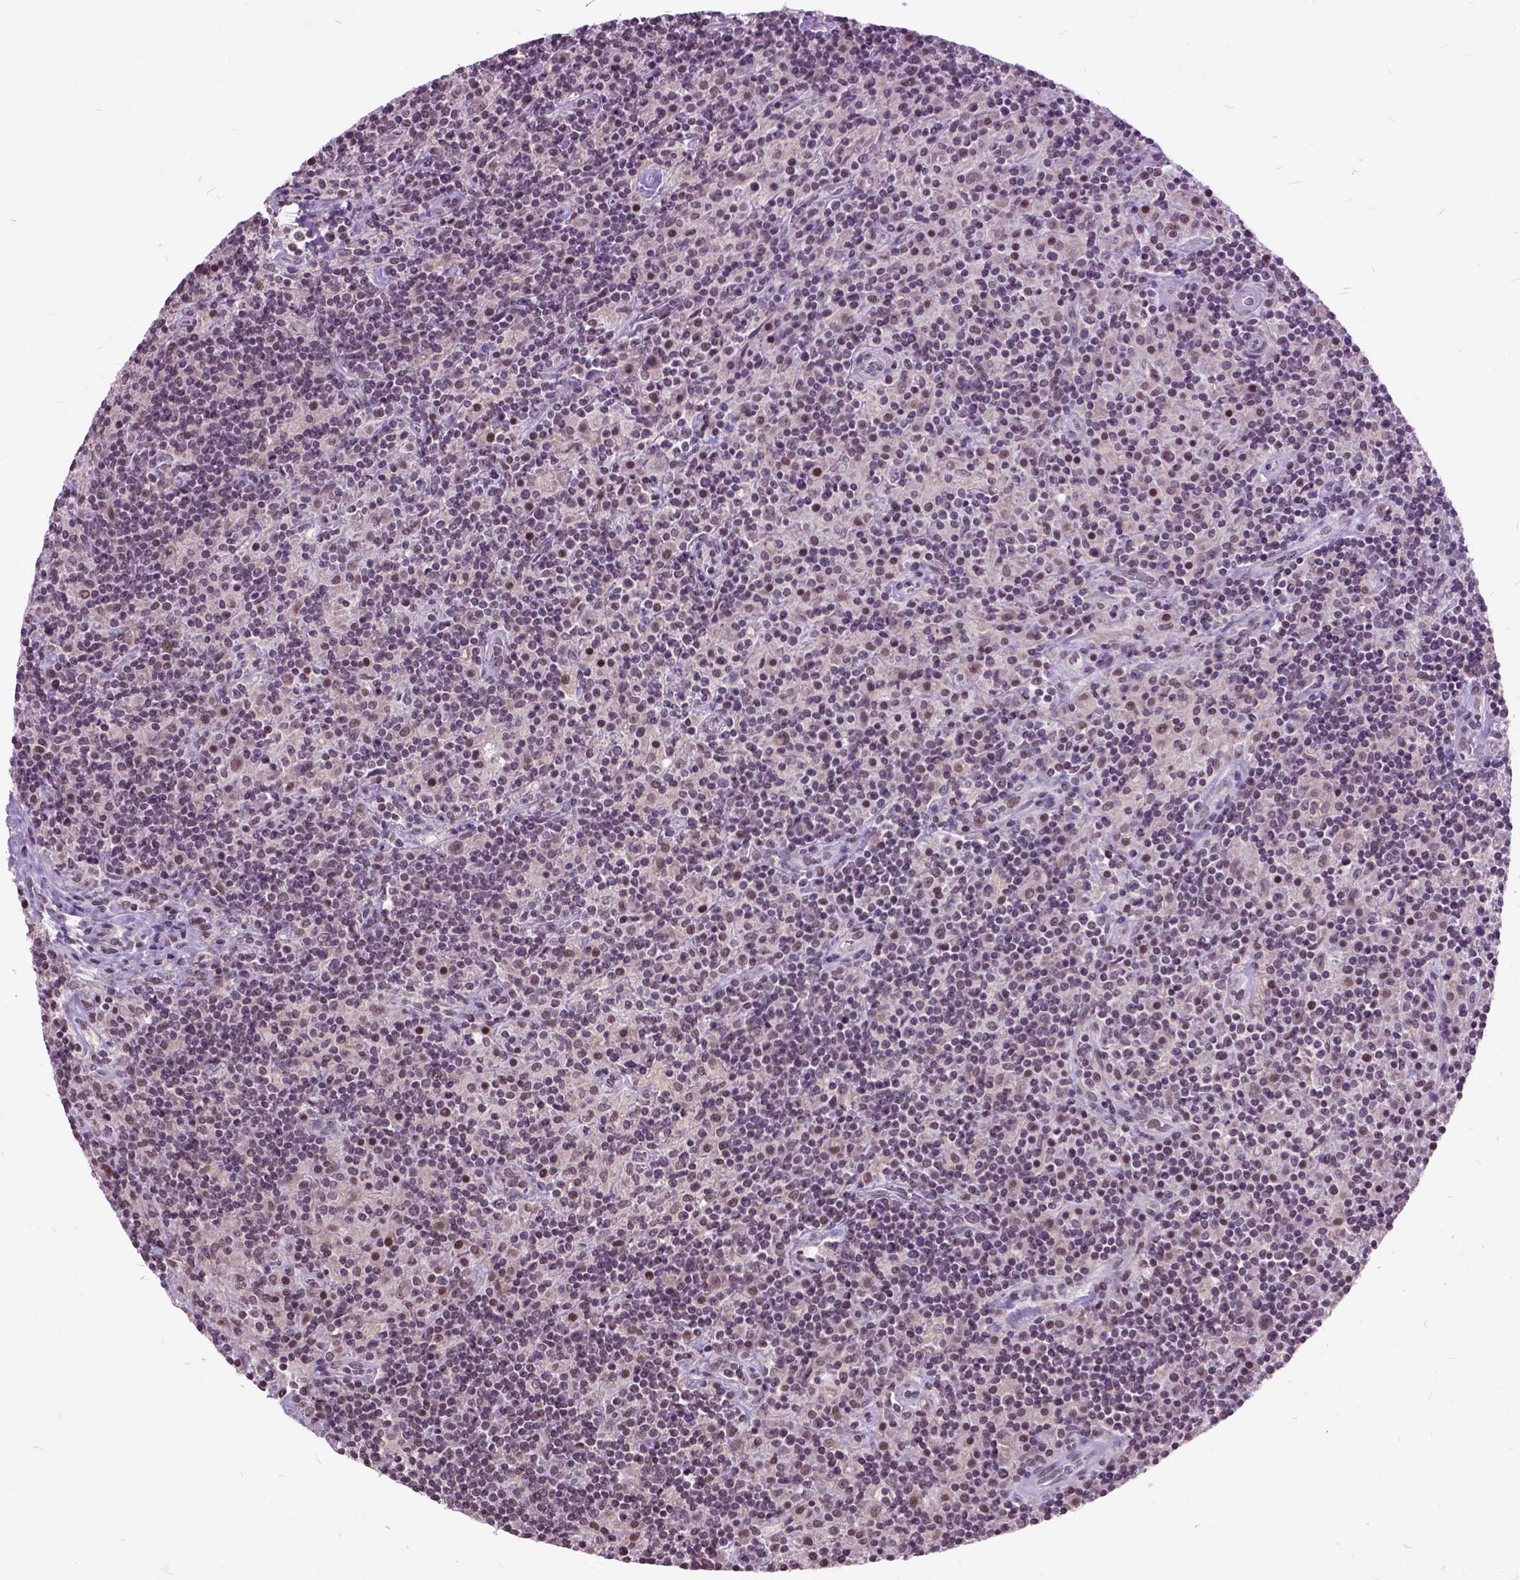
{"staining": {"intensity": "negative", "quantity": "none", "location": "none"}, "tissue": "lymphoma", "cell_type": "Tumor cells", "image_type": "cancer", "snomed": [{"axis": "morphology", "description": "Hodgkin's disease, NOS"}, {"axis": "topography", "description": "Lymph node"}], "caption": "DAB immunohistochemical staining of human Hodgkin's disease reveals no significant expression in tumor cells.", "gene": "ORC5", "patient": {"sex": "male", "age": 70}}